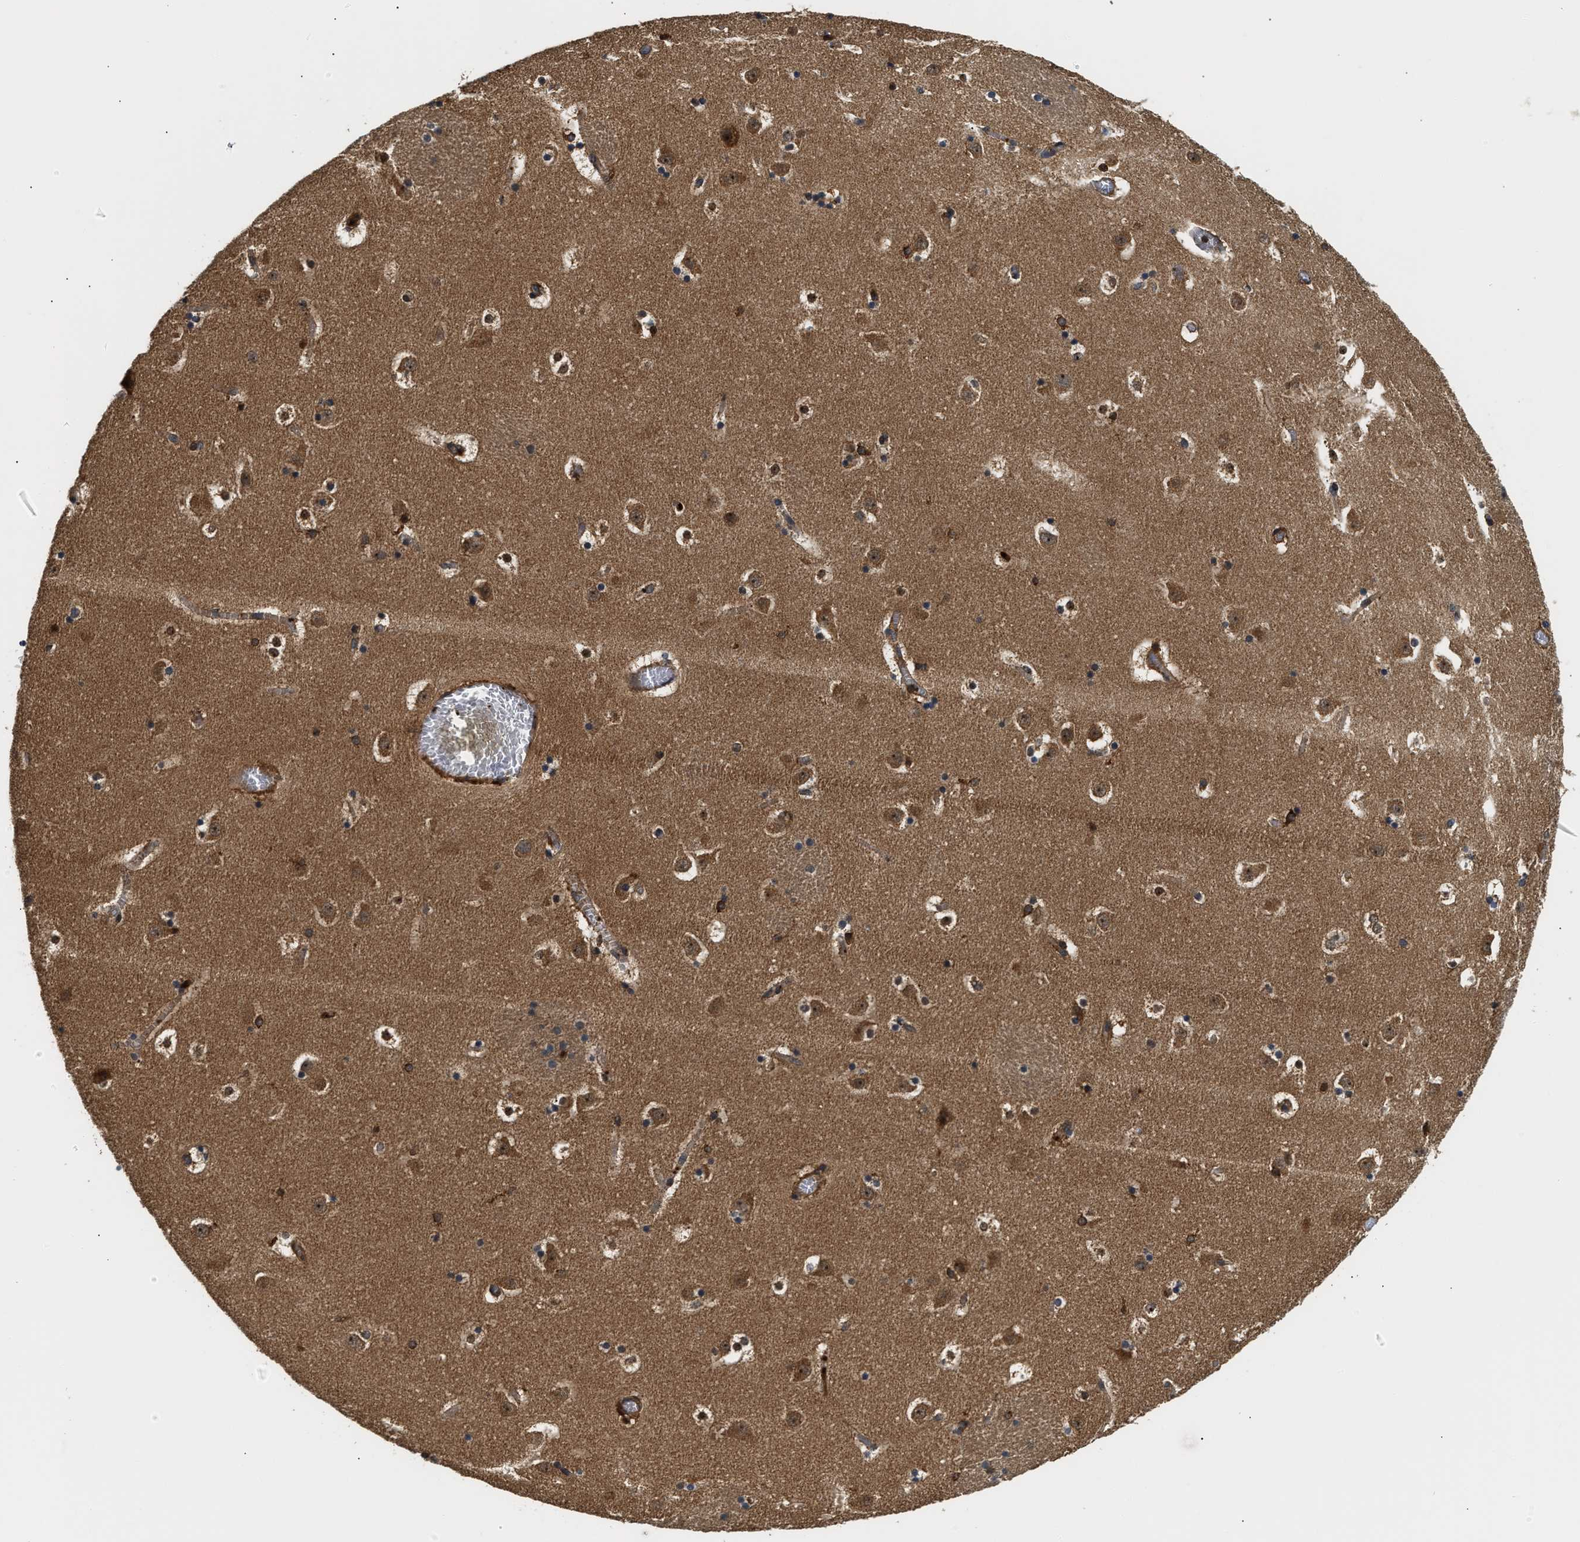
{"staining": {"intensity": "strong", "quantity": ">75%", "location": "cytoplasmic/membranous"}, "tissue": "caudate", "cell_type": "Glial cells", "image_type": "normal", "snomed": [{"axis": "morphology", "description": "Normal tissue, NOS"}, {"axis": "topography", "description": "Lateral ventricle wall"}], "caption": "DAB immunohistochemical staining of normal human caudate shows strong cytoplasmic/membranous protein positivity in about >75% of glial cells. The protein is shown in brown color, while the nuclei are stained blue.", "gene": "SNX5", "patient": {"sex": "male", "age": 45}}